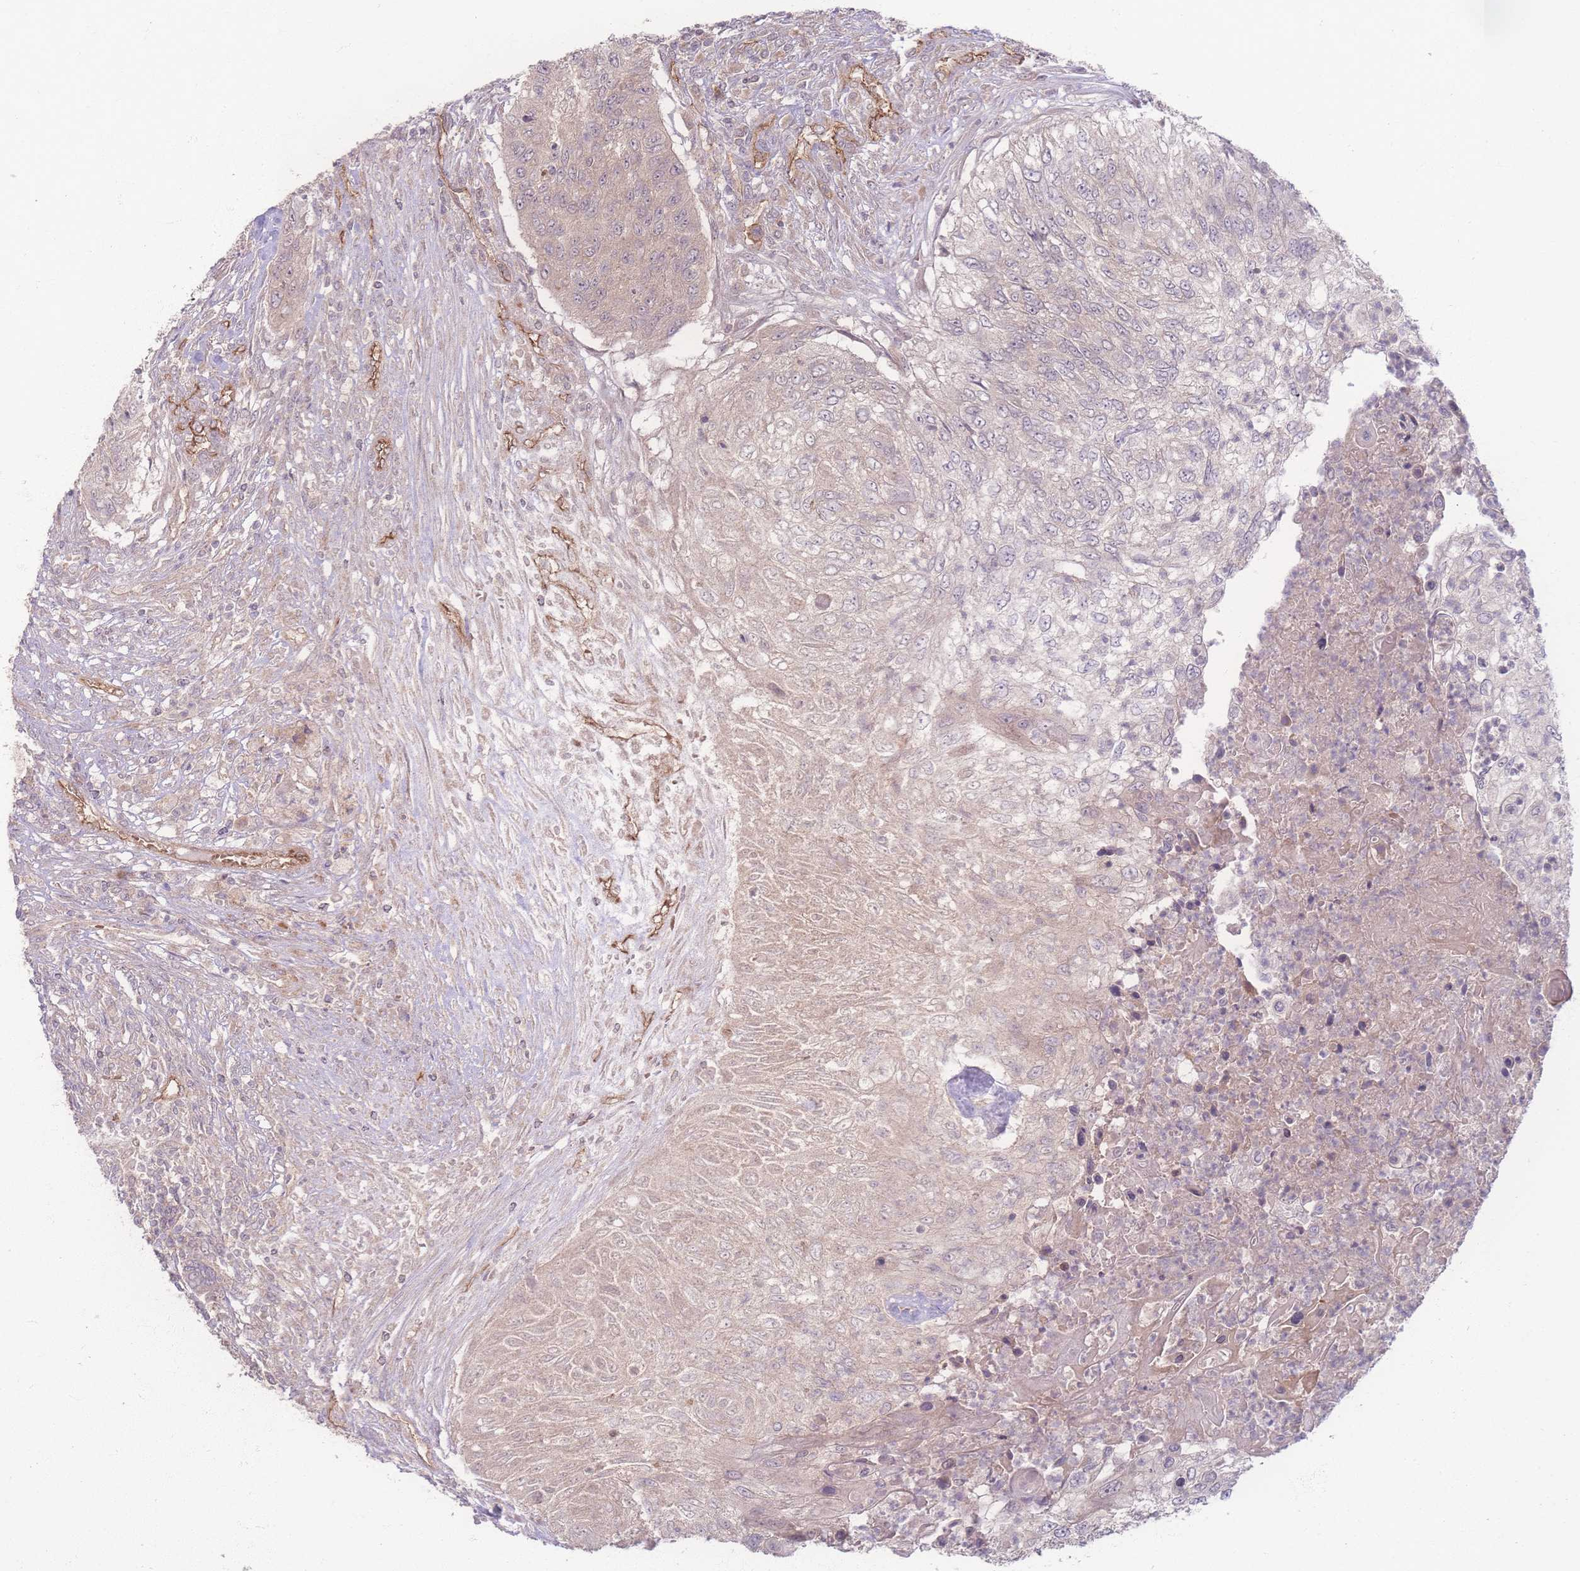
{"staining": {"intensity": "weak", "quantity": "<25%", "location": "cytoplasmic/membranous"}, "tissue": "urothelial cancer", "cell_type": "Tumor cells", "image_type": "cancer", "snomed": [{"axis": "morphology", "description": "Urothelial carcinoma, High grade"}, {"axis": "topography", "description": "Urinary bladder"}], "caption": "Immunohistochemistry (IHC) micrograph of neoplastic tissue: high-grade urothelial carcinoma stained with DAB shows no significant protein expression in tumor cells.", "gene": "INSR", "patient": {"sex": "female", "age": 60}}